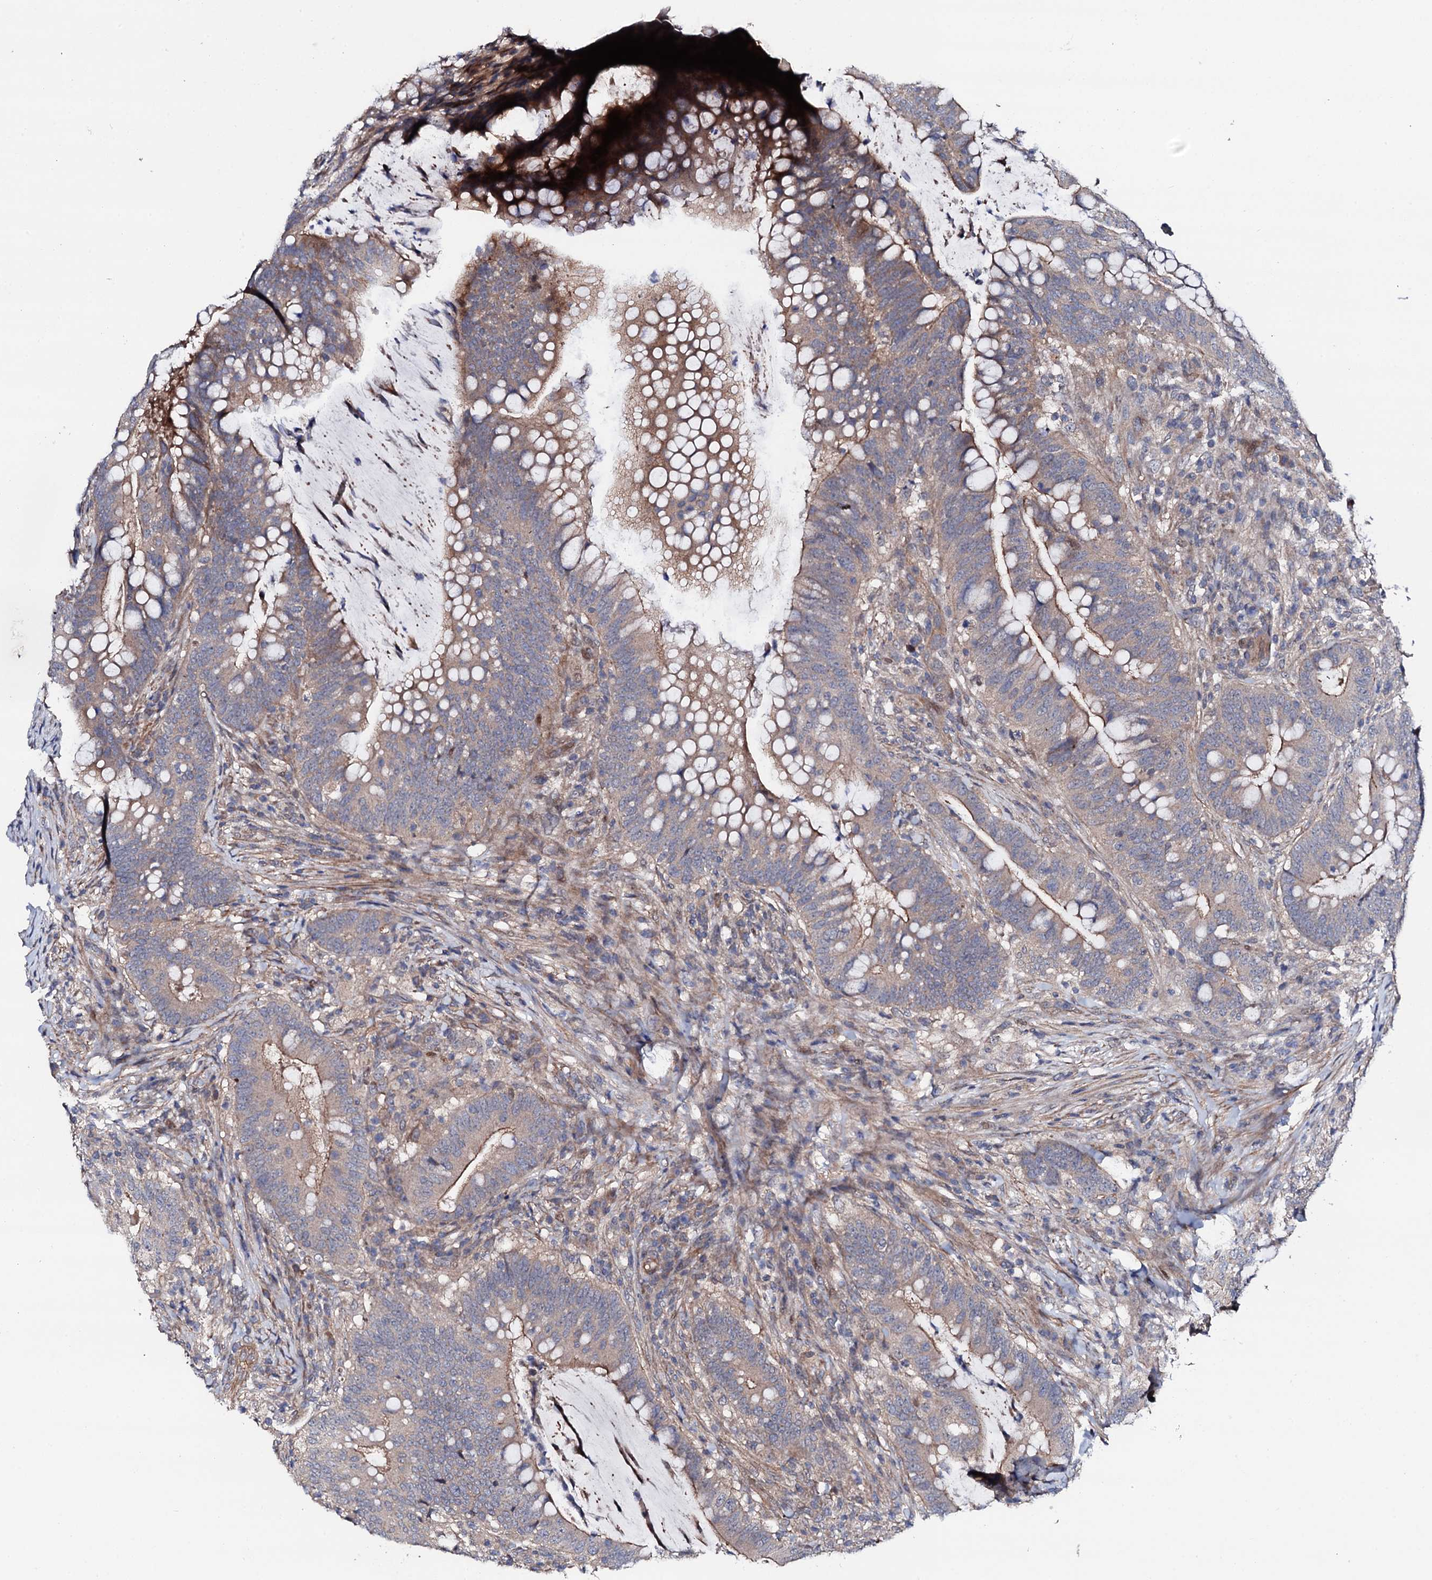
{"staining": {"intensity": "moderate", "quantity": "<25%", "location": "cytoplasmic/membranous"}, "tissue": "colorectal cancer", "cell_type": "Tumor cells", "image_type": "cancer", "snomed": [{"axis": "morphology", "description": "Adenocarcinoma, NOS"}, {"axis": "topography", "description": "Colon"}], "caption": "Moderate cytoplasmic/membranous protein staining is present in approximately <25% of tumor cells in colorectal adenocarcinoma. The protein of interest is shown in brown color, while the nuclei are stained blue.", "gene": "CIAO2A", "patient": {"sex": "female", "age": 66}}